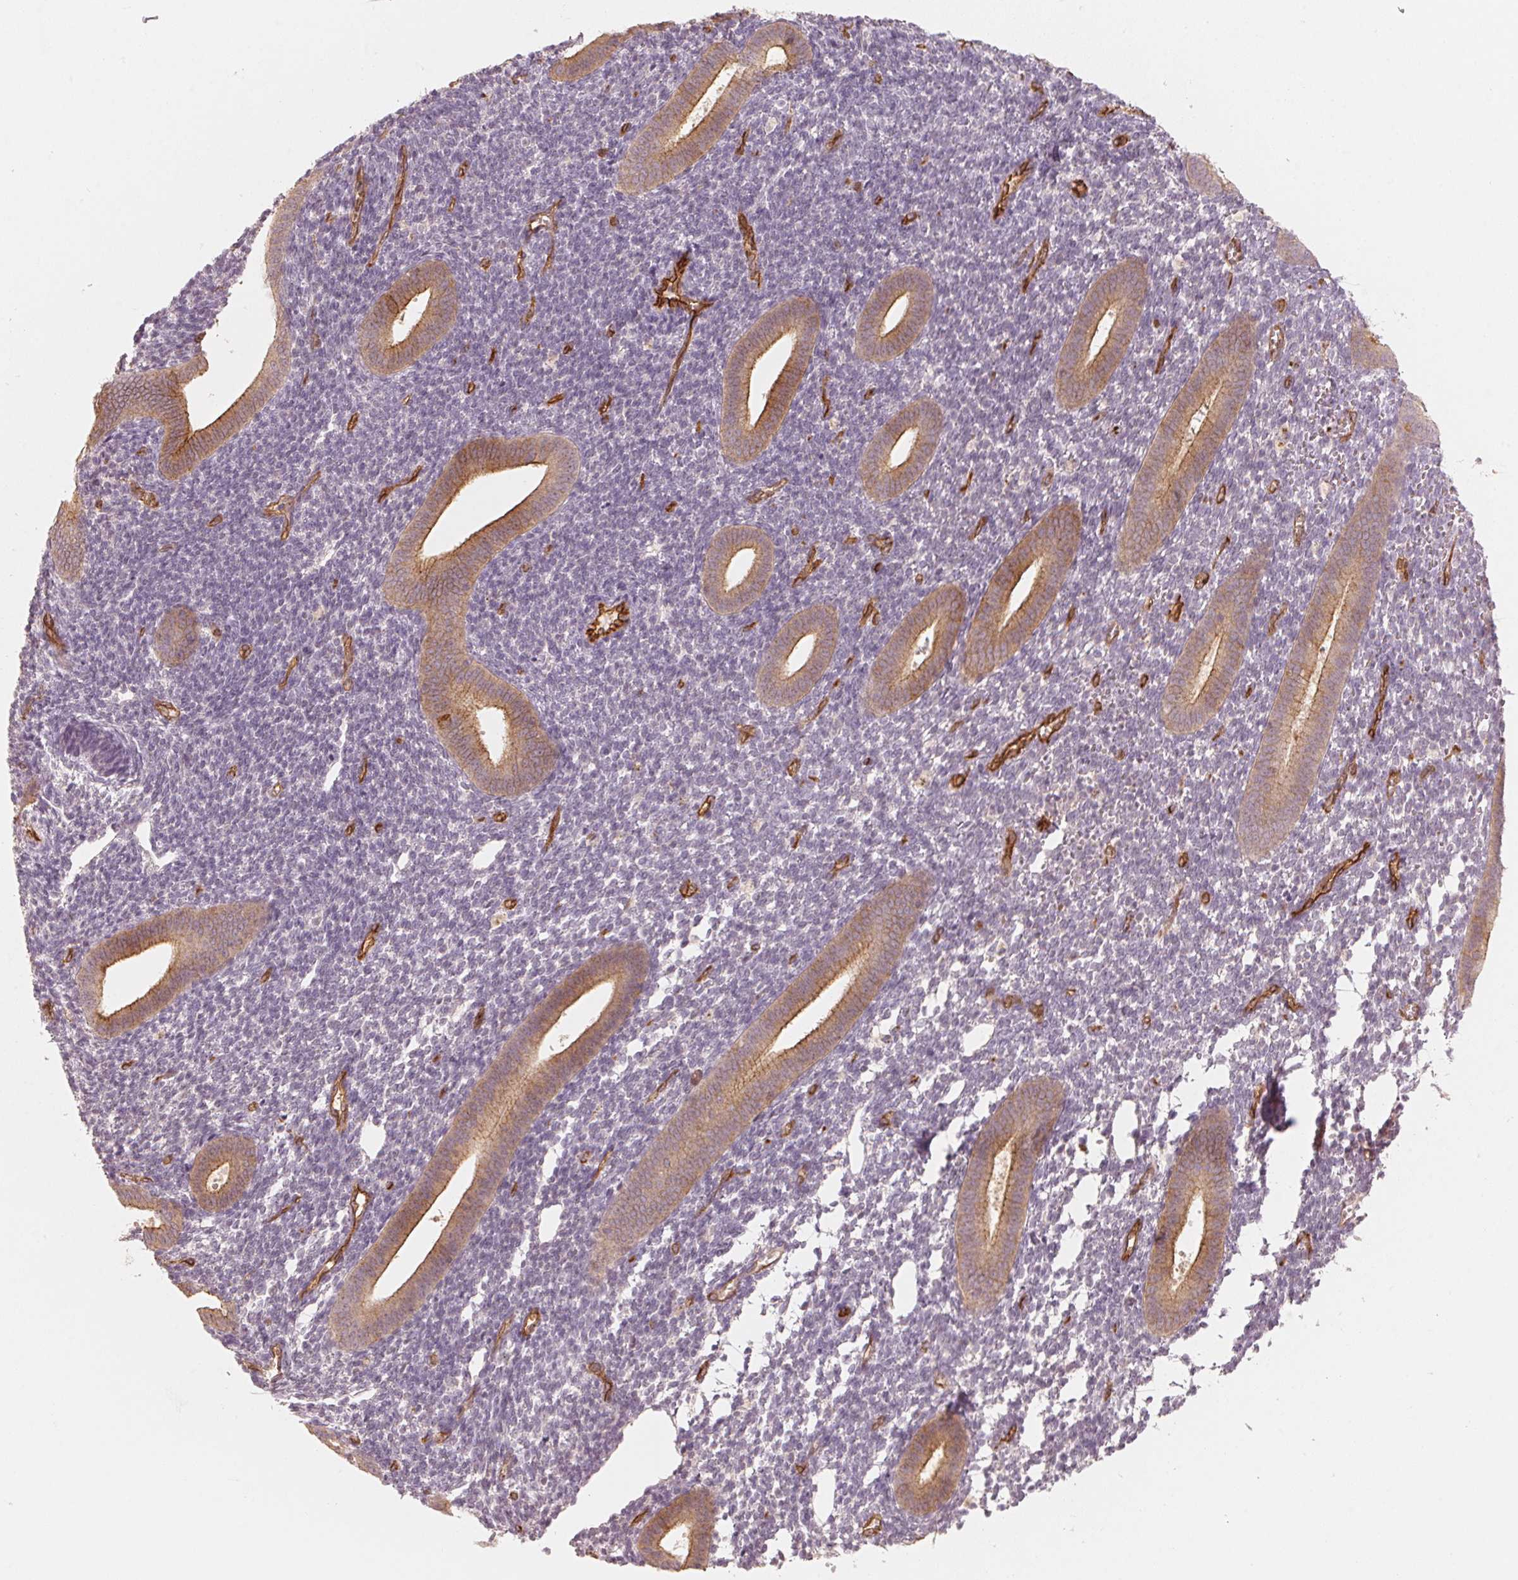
{"staining": {"intensity": "negative", "quantity": "none", "location": "none"}, "tissue": "endometrium", "cell_type": "Cells in endometrial stroma", "image_type": "normal", "snomed": [{"axis": "morphology", "description": "Normal tissue, NOS"}, {"axis": "topography", "description": "Endometrium"}], "caption": "This is a image of immunohistochemistry staining of unremarkable endometrium, which shows no staining in cells in endometrial stroma.", "gene": "CIB1", "patient": {"sex": "female", "age": 25}}